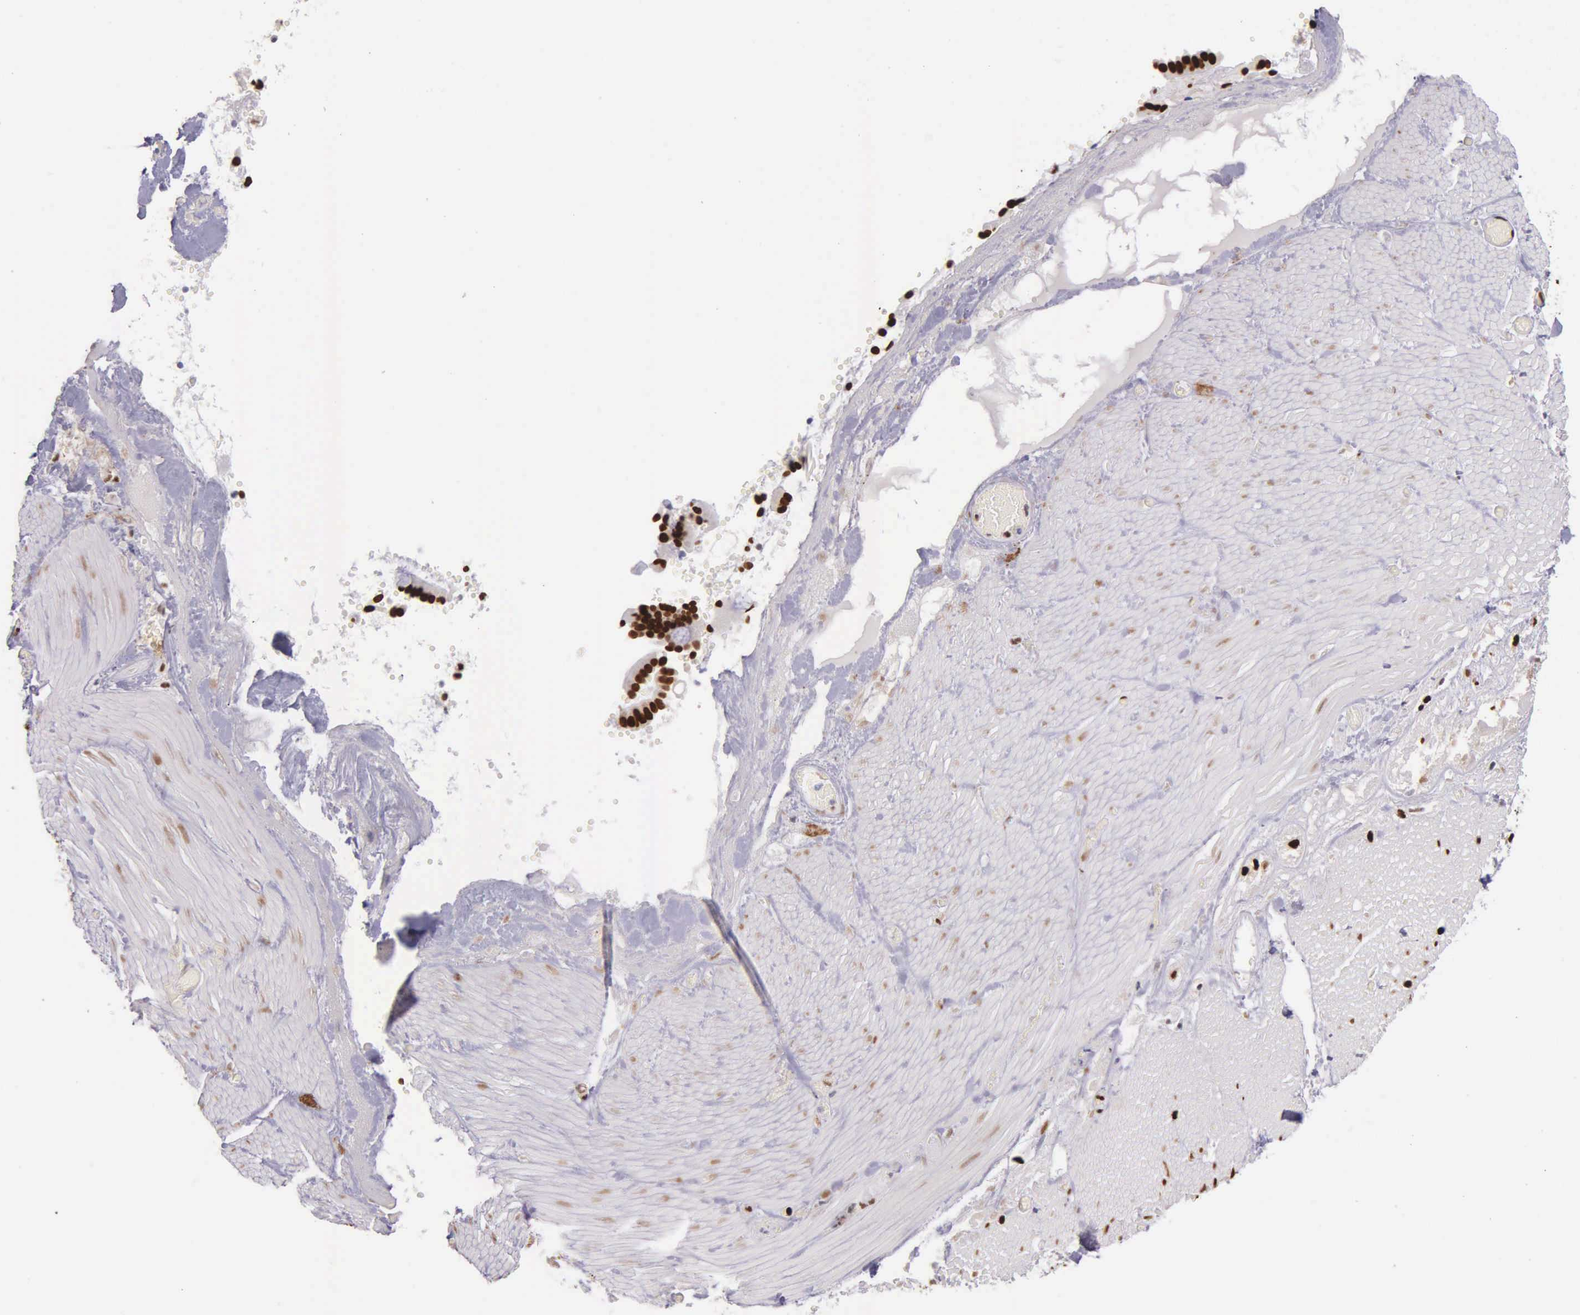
{"staining": {"intensity": "strong", "quantity": ">75%", "location": "nuclear"}, "tissue": "smooth muscle", "cell_type": "Smooth muscle cells", "image_type": "normal", "snomed": [{"axis": "morphology", "description": "Normal tissue, NOS"}, {"axis": "topography", "description": "Duodenum"}], "caption": "Immunohistochemical staining of benign smooth muscle shows strong nuclear protein expression in approximately >75% of smooth muscle cells.", "gene": "H1", "patient": {"sex": "male", "age": 63}}